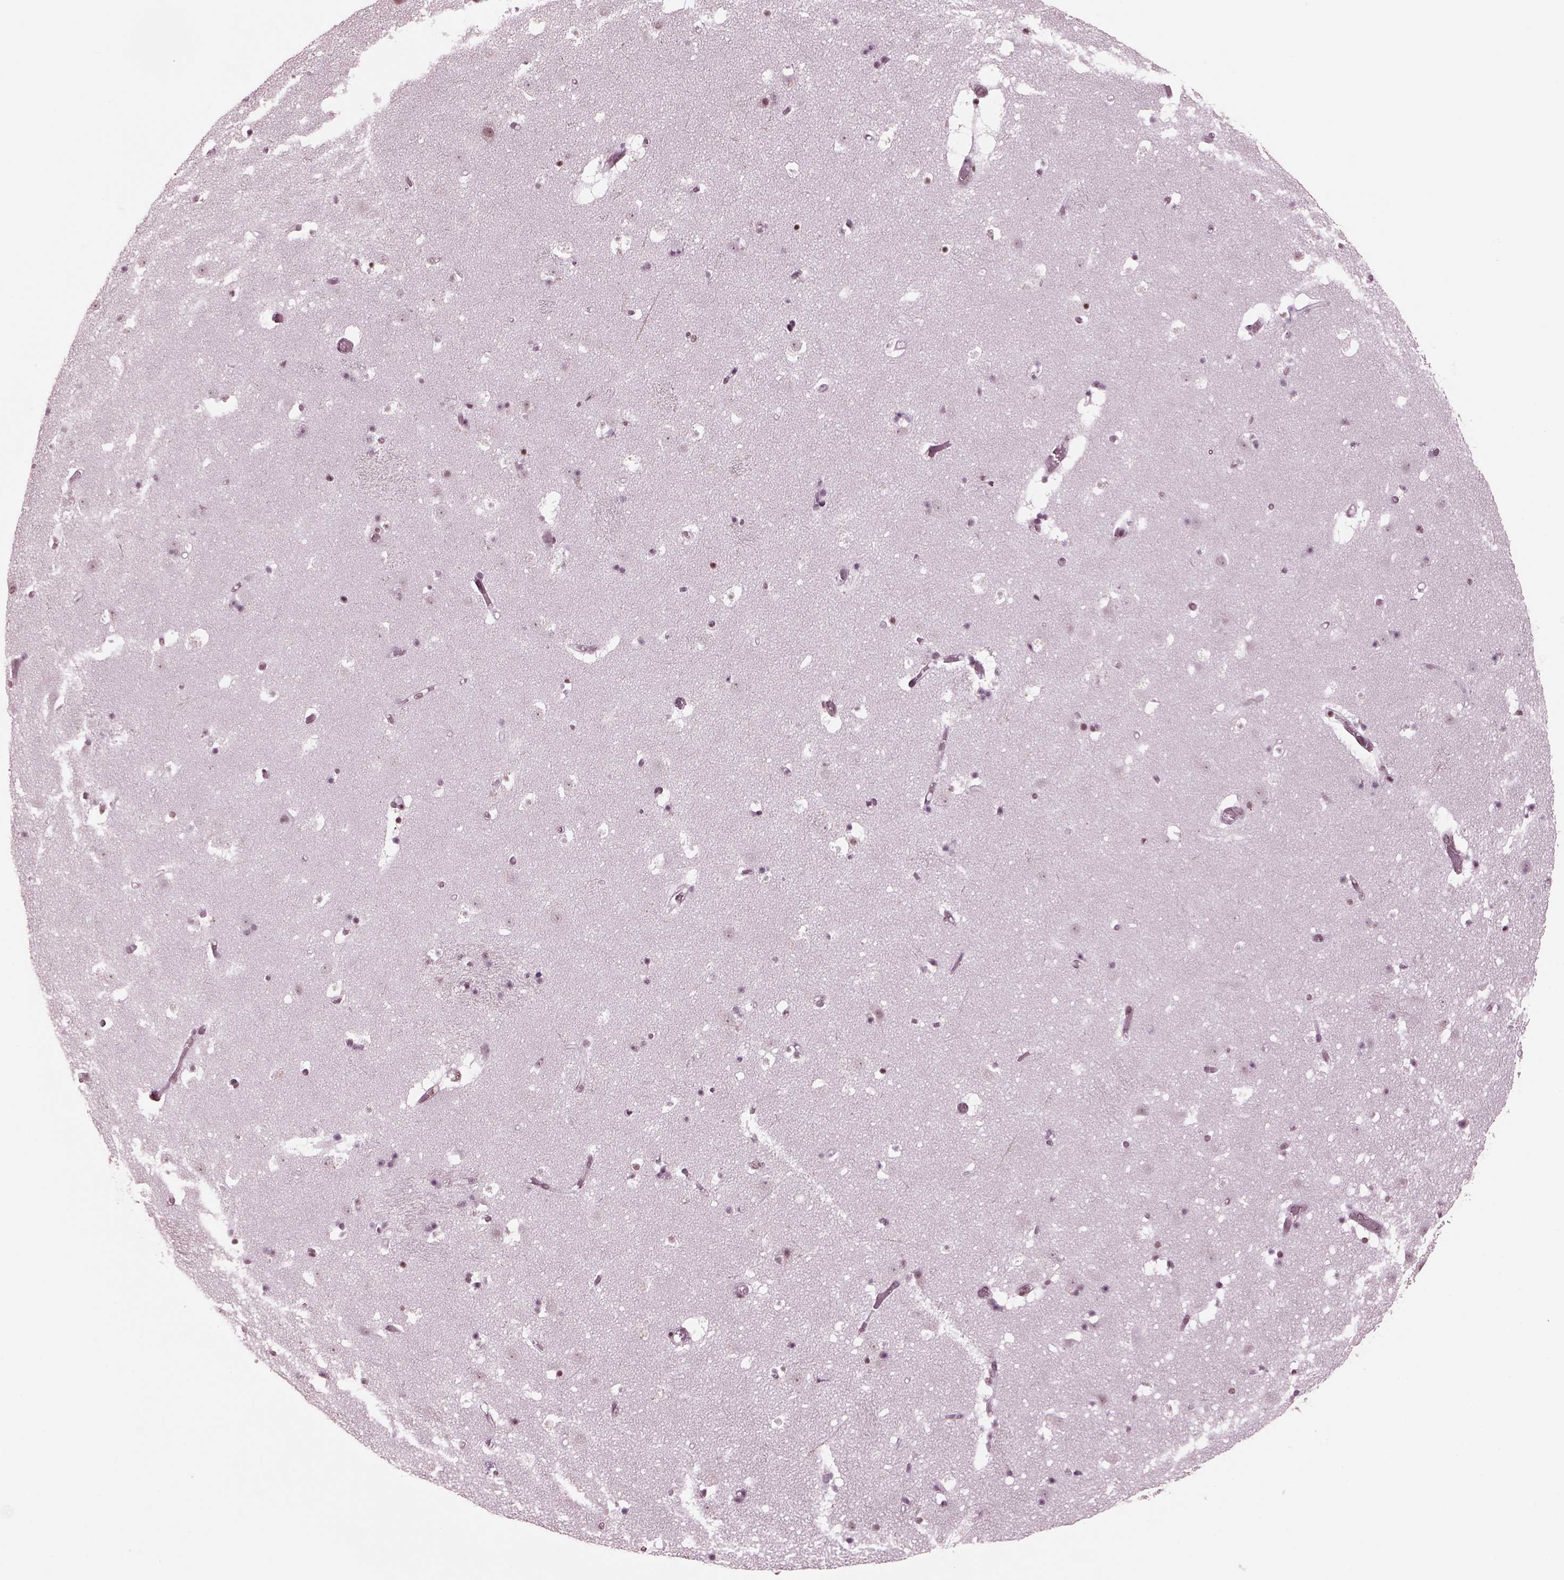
{"staining": {"intensity": "negative", "quantity": "none", "location": "none"}, "tissue": "caudate", "cell_type": "Glial cells", "image_type": "normal", "snomed": [{"axis": "morphology", "description": "Normal tissue, NOS"}, {"axis": "topography", "description": "Lateral ventricle wall"}], "caption": "Immunohistochemical staining of normal caudate shows no significant staining in glial cells. The staining was performed using DAB to visualize the protein expression in brown, while the nuclei were stained in blue with hematoxylin (Magnification: 20x).", "gene": "RUVBL2", "patient": {"sex": "female", "age": 42}}